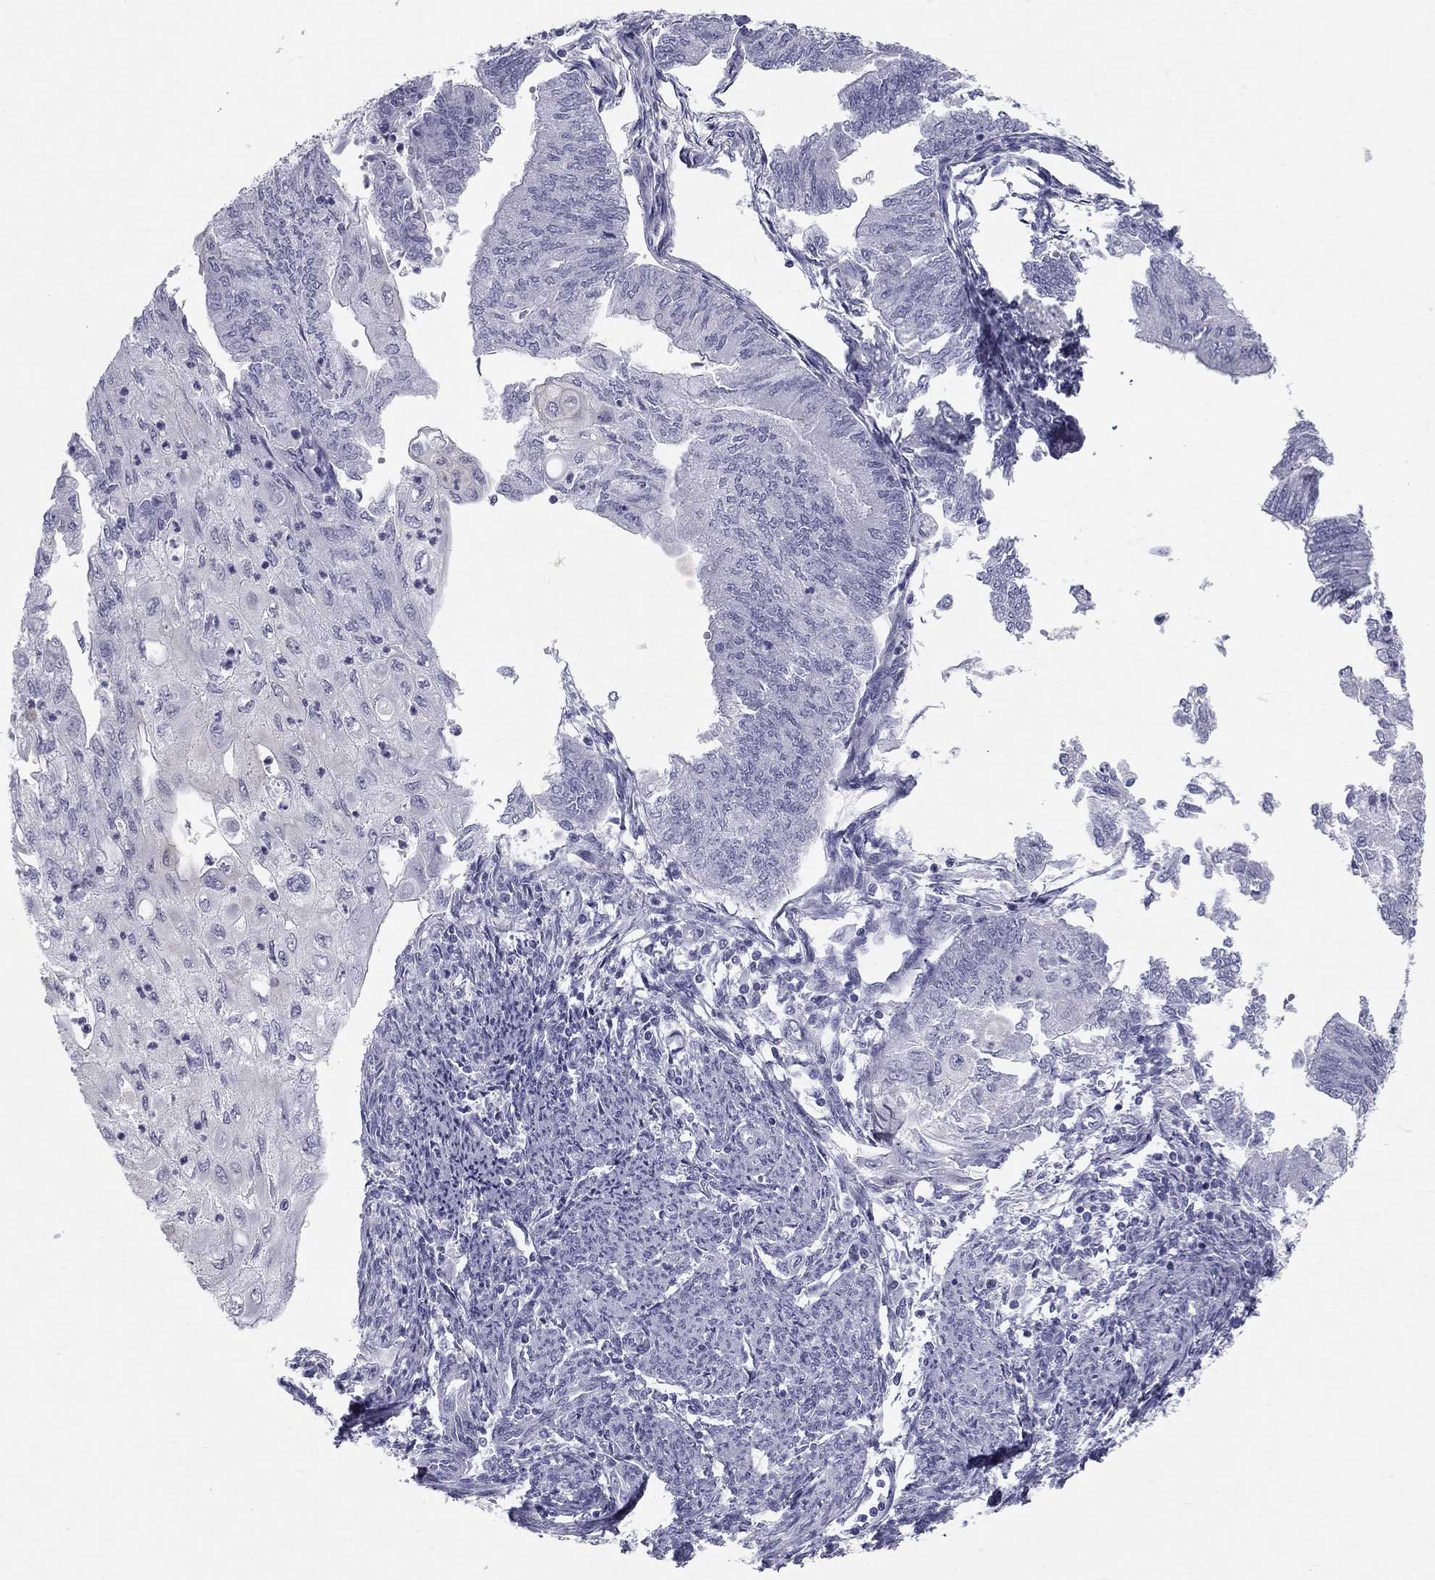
{"staining": {"intensity": "negative", "quantity": "none", "location": "none"}, "tissue": "endometrial cancer", "cell_type": "Tumor cells", "image_type": "cancer", "snomed": [{"axis": "morphology", "description": "Adenocarcinoma, NOS"}, {"axis": "topography", "description": "Endometrium"}], "caption": "Micrograph shows no protein positivity in tumor cells of adenocarcinoma (endometrial) tissue.", "gene": "SULT2B1", "patient": {"sex": "female", "age": 59}}